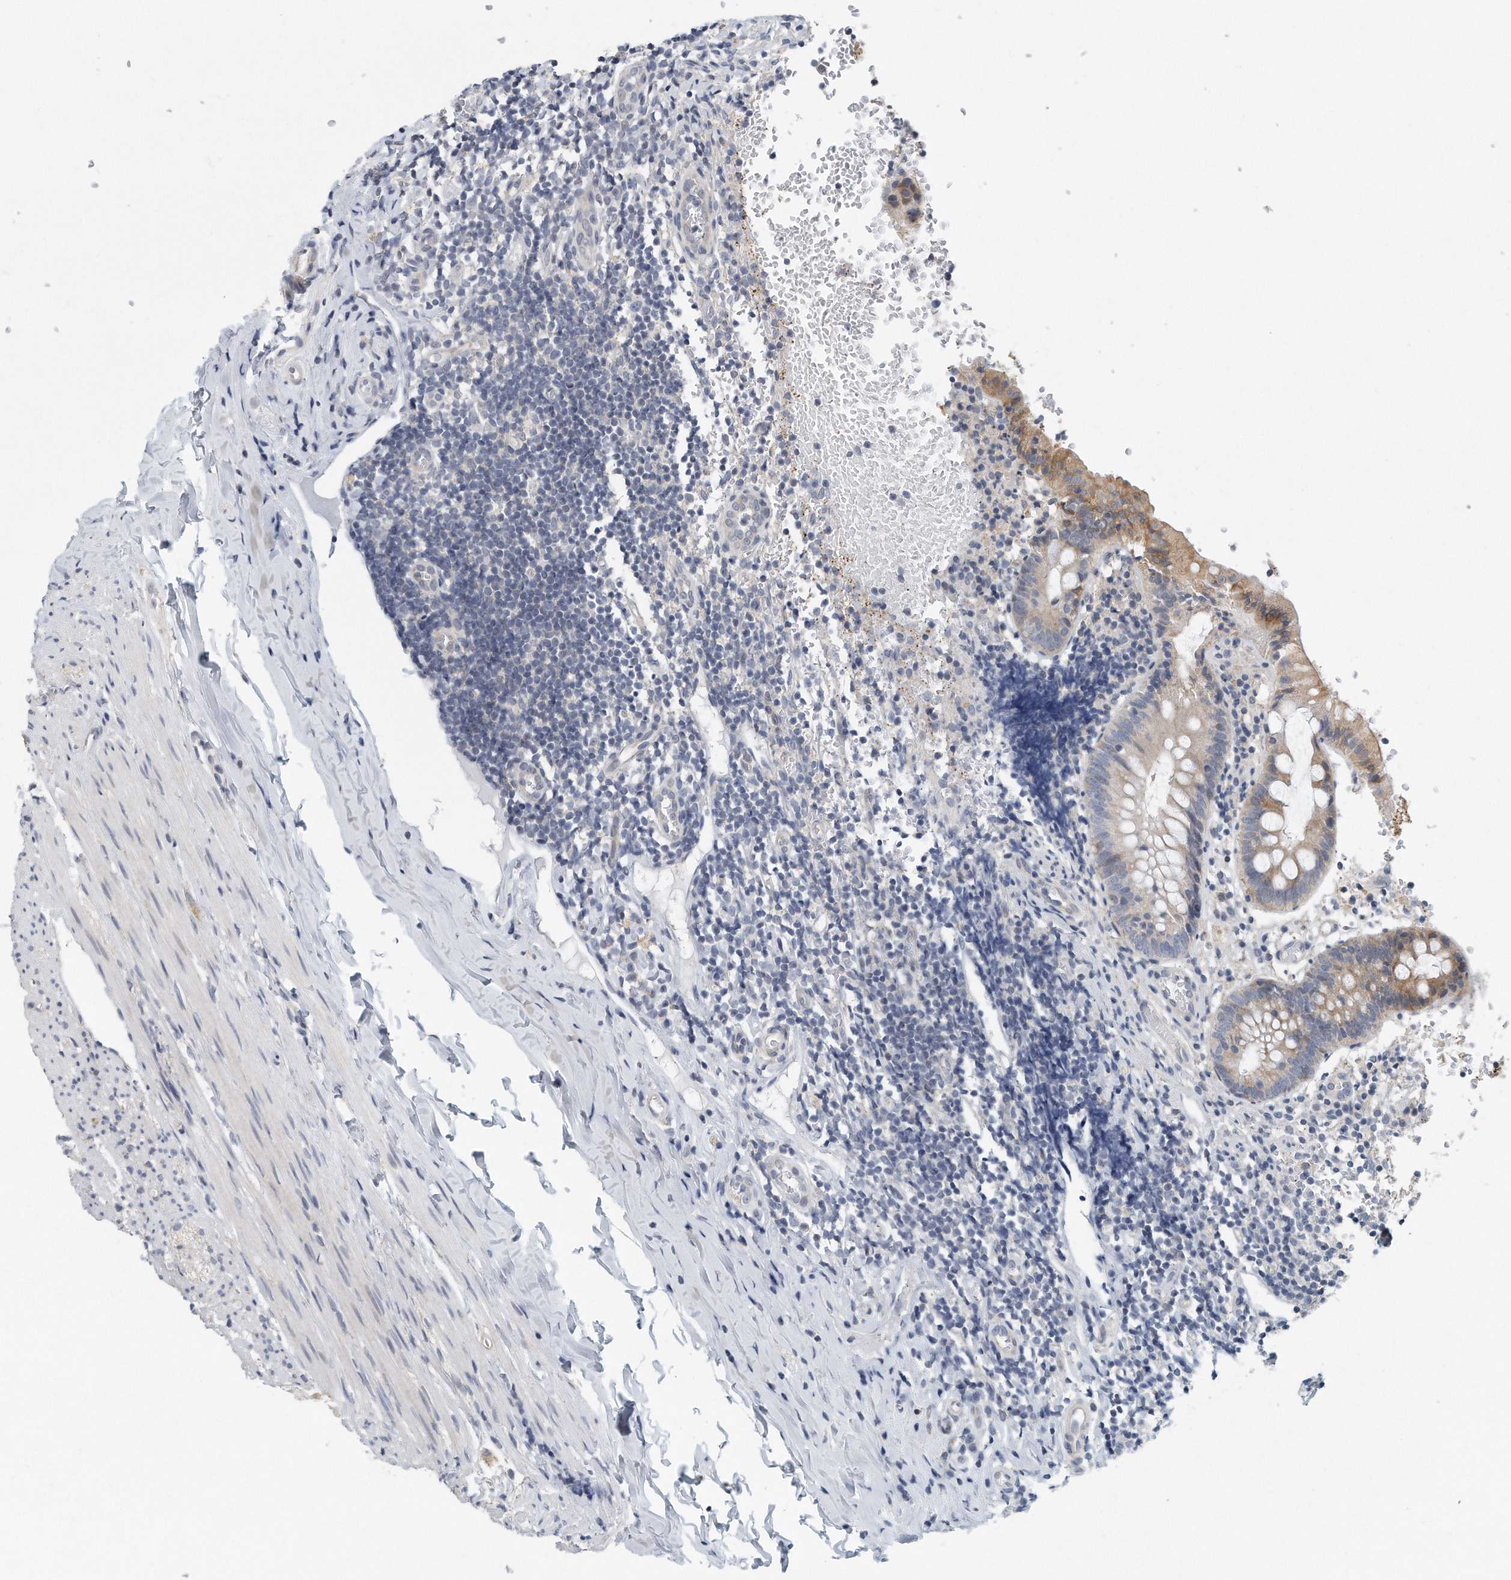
{"staining": {"intensity": "moderate", "quantity": "<25%", "location": "cytoplasmic/membranous"}, "tissue": "appendix", "cell_type": "Glandular cells", "image_type": "normal", "snomed": [{"axis": "morphology", "description": "Normal tissue, NOS"}, {"axis": "topography", "description": "Appendix"}], "caption": "Immunohistochemical staining of normal appendix exhibits moderate cytoplasmic/membranous protein positivity in about <25% of glandular cells.", "gene": "VLDLR", "patient": {"sex": "male", "age": 8}}